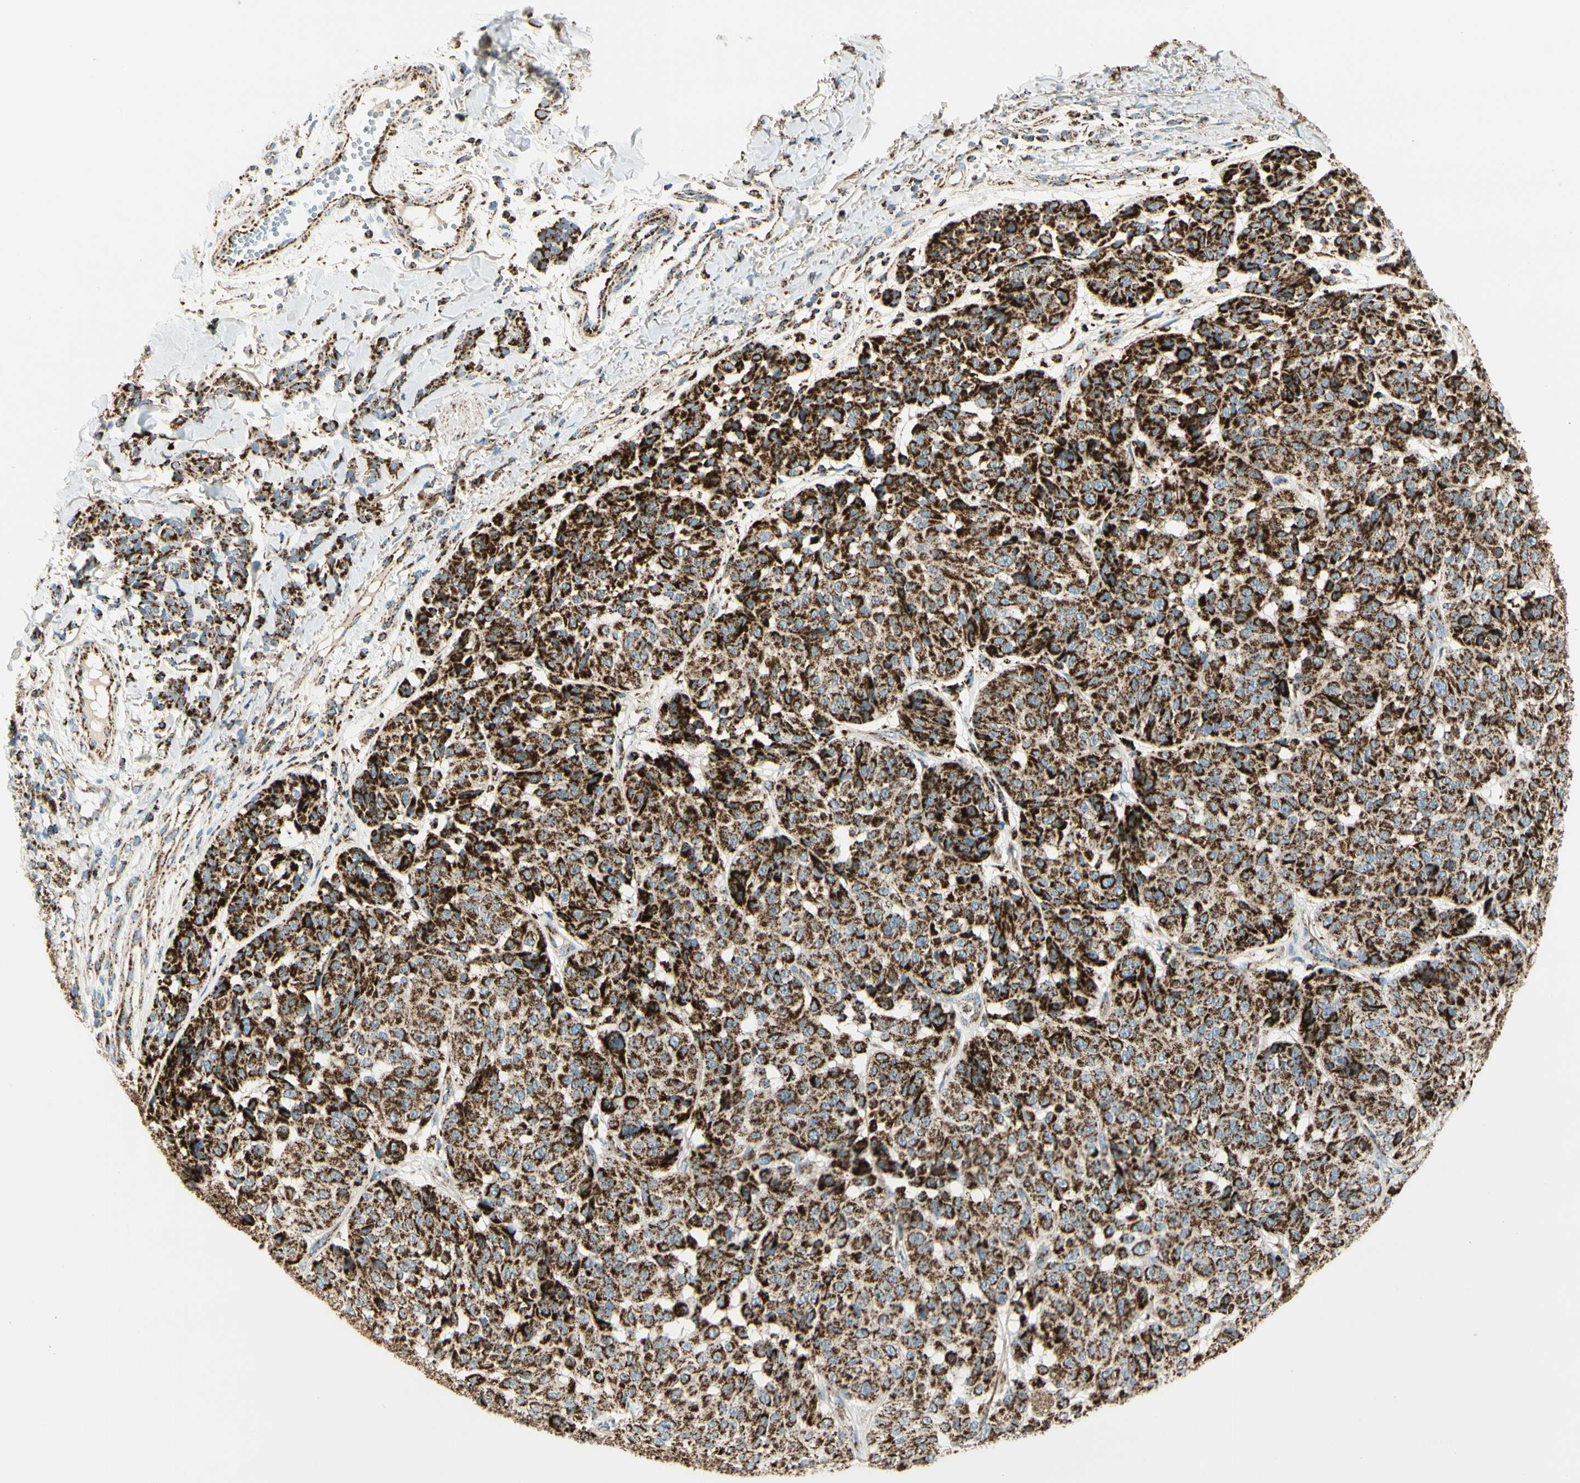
{"staining": {"intensity": "strong", "quantity": ">75%", "location": "cytoplasmic/membranous"}, "tissue": "melanoma", "cell_type": "Tumor cells", "image_type": "cancer", "snomed": [{"axis": "morphology", "description": "Malignant melanoma, NOS"}, {"axis": "topography", "description": "Skin"}], "caption": "Immunohistochemistry image of neoplastic tissue: human melanoma stained using immunohistochemistry exhibits high levels of strong protein expression localized specifically in the cytoplasmic/membranous of tumor cells, appearing as a cytoplasmic/membranous brown color.", "gene": "ME2", "patient": {"sex": "female", "age": 46}}